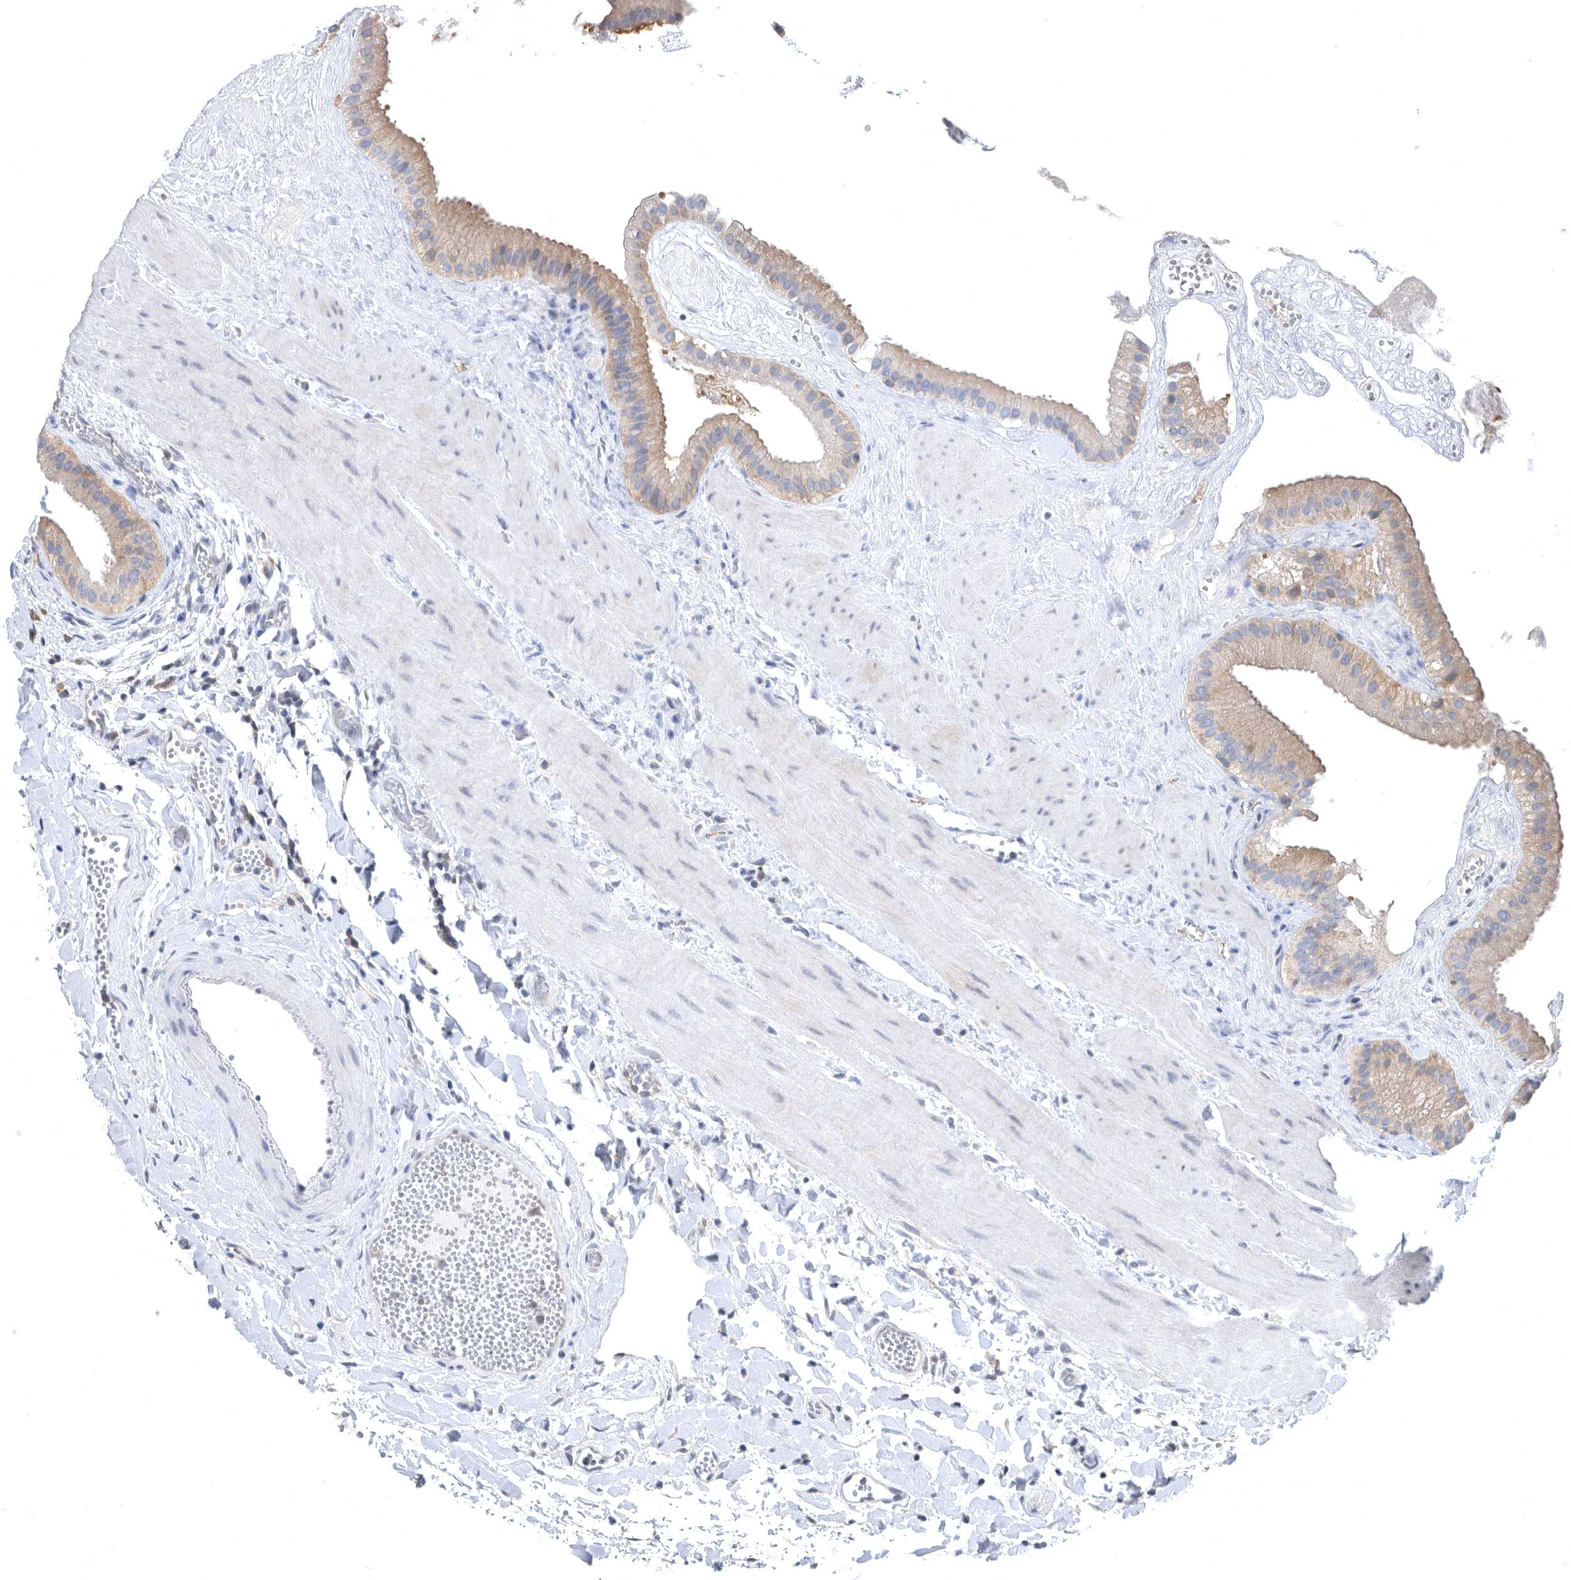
{"staining": {"intensity": "weak", "quantity": "25%-75%", "location": "cytoplasmic/membranous"}, "tissue": "gallbladder", "cell_type": "Glandular cells", "image_type": "normal", "snomed": [{"axis": "morphology", "description": "Normal tissue, NOS"}, {"axis": "topography", "description": "Gallbladder"}], "caption": "Gallbladder stained for a protein (brown) demonstrates weak cytoplasmic/membranous positive expression in about 25%-75% of glandular cells.", "gene": "CCT4", "patient": {"sex": "male", "age": 55}}